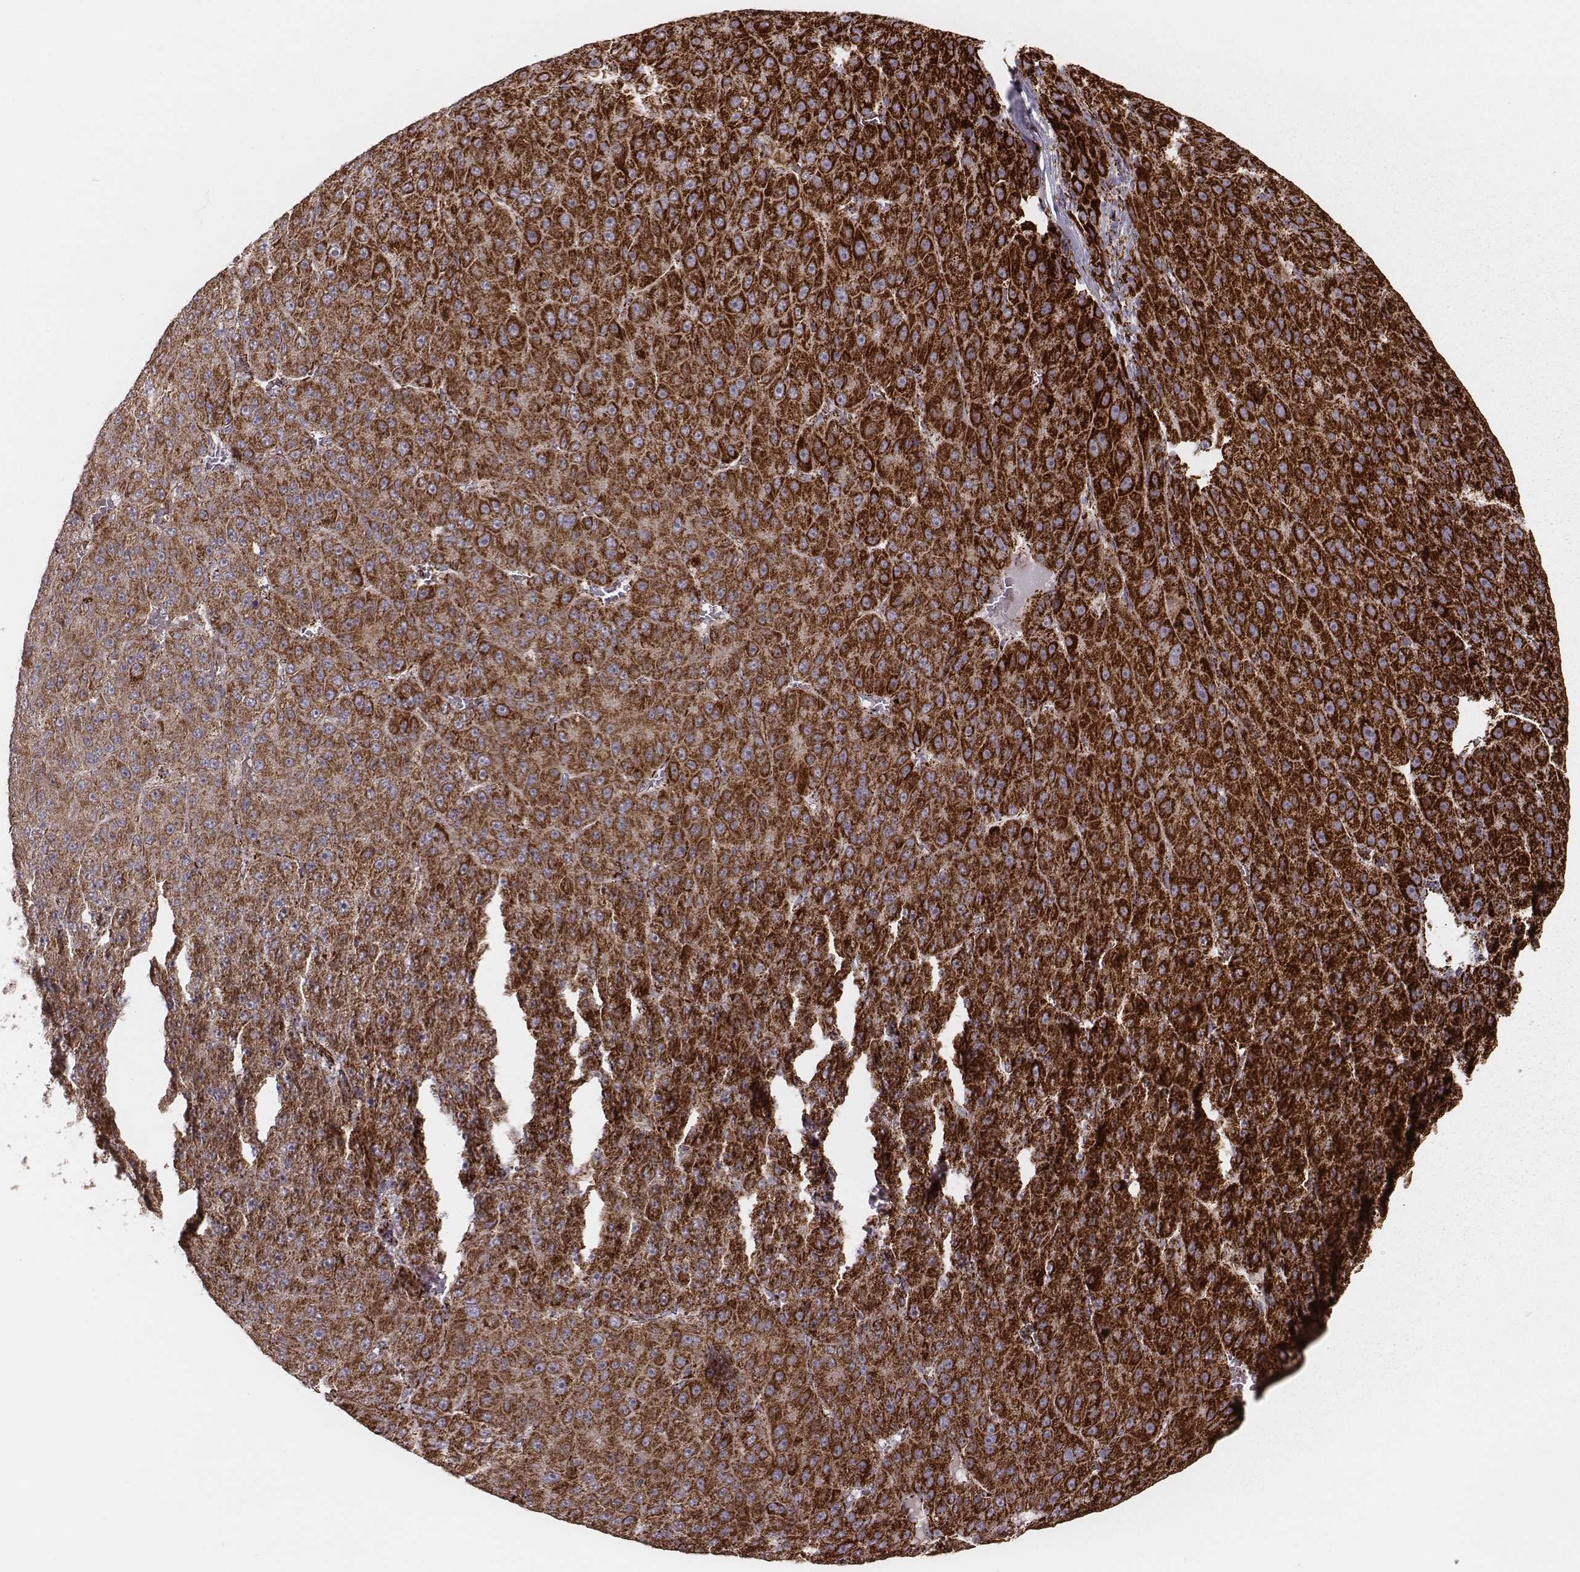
{"staining": {"intensity": "strong", "quantity": ">75%", "location": "cytoplasmic/membranous"}, "tissue": "liver cancer", "cell_type": "Tumor cells", "image_type": "cancer", "snomed": [{"axis": "morphology", "description": "Carcinoma, Hepatocellular, NOS"}, {"axis": "topography", "description": "Liver"}], "caption": "An IHC photomicrograph of neoplastic tissue is shown. Protein staining in brown shows strong cytoplasmic/membranous positivity in liver cancer within tumor cells. Immunohistochemistry (ihc) stains the protein of interest in brown and the nuclei are stained blue.", "gene": "TUFM", "patient": {"sex": "male", "age": 67}}